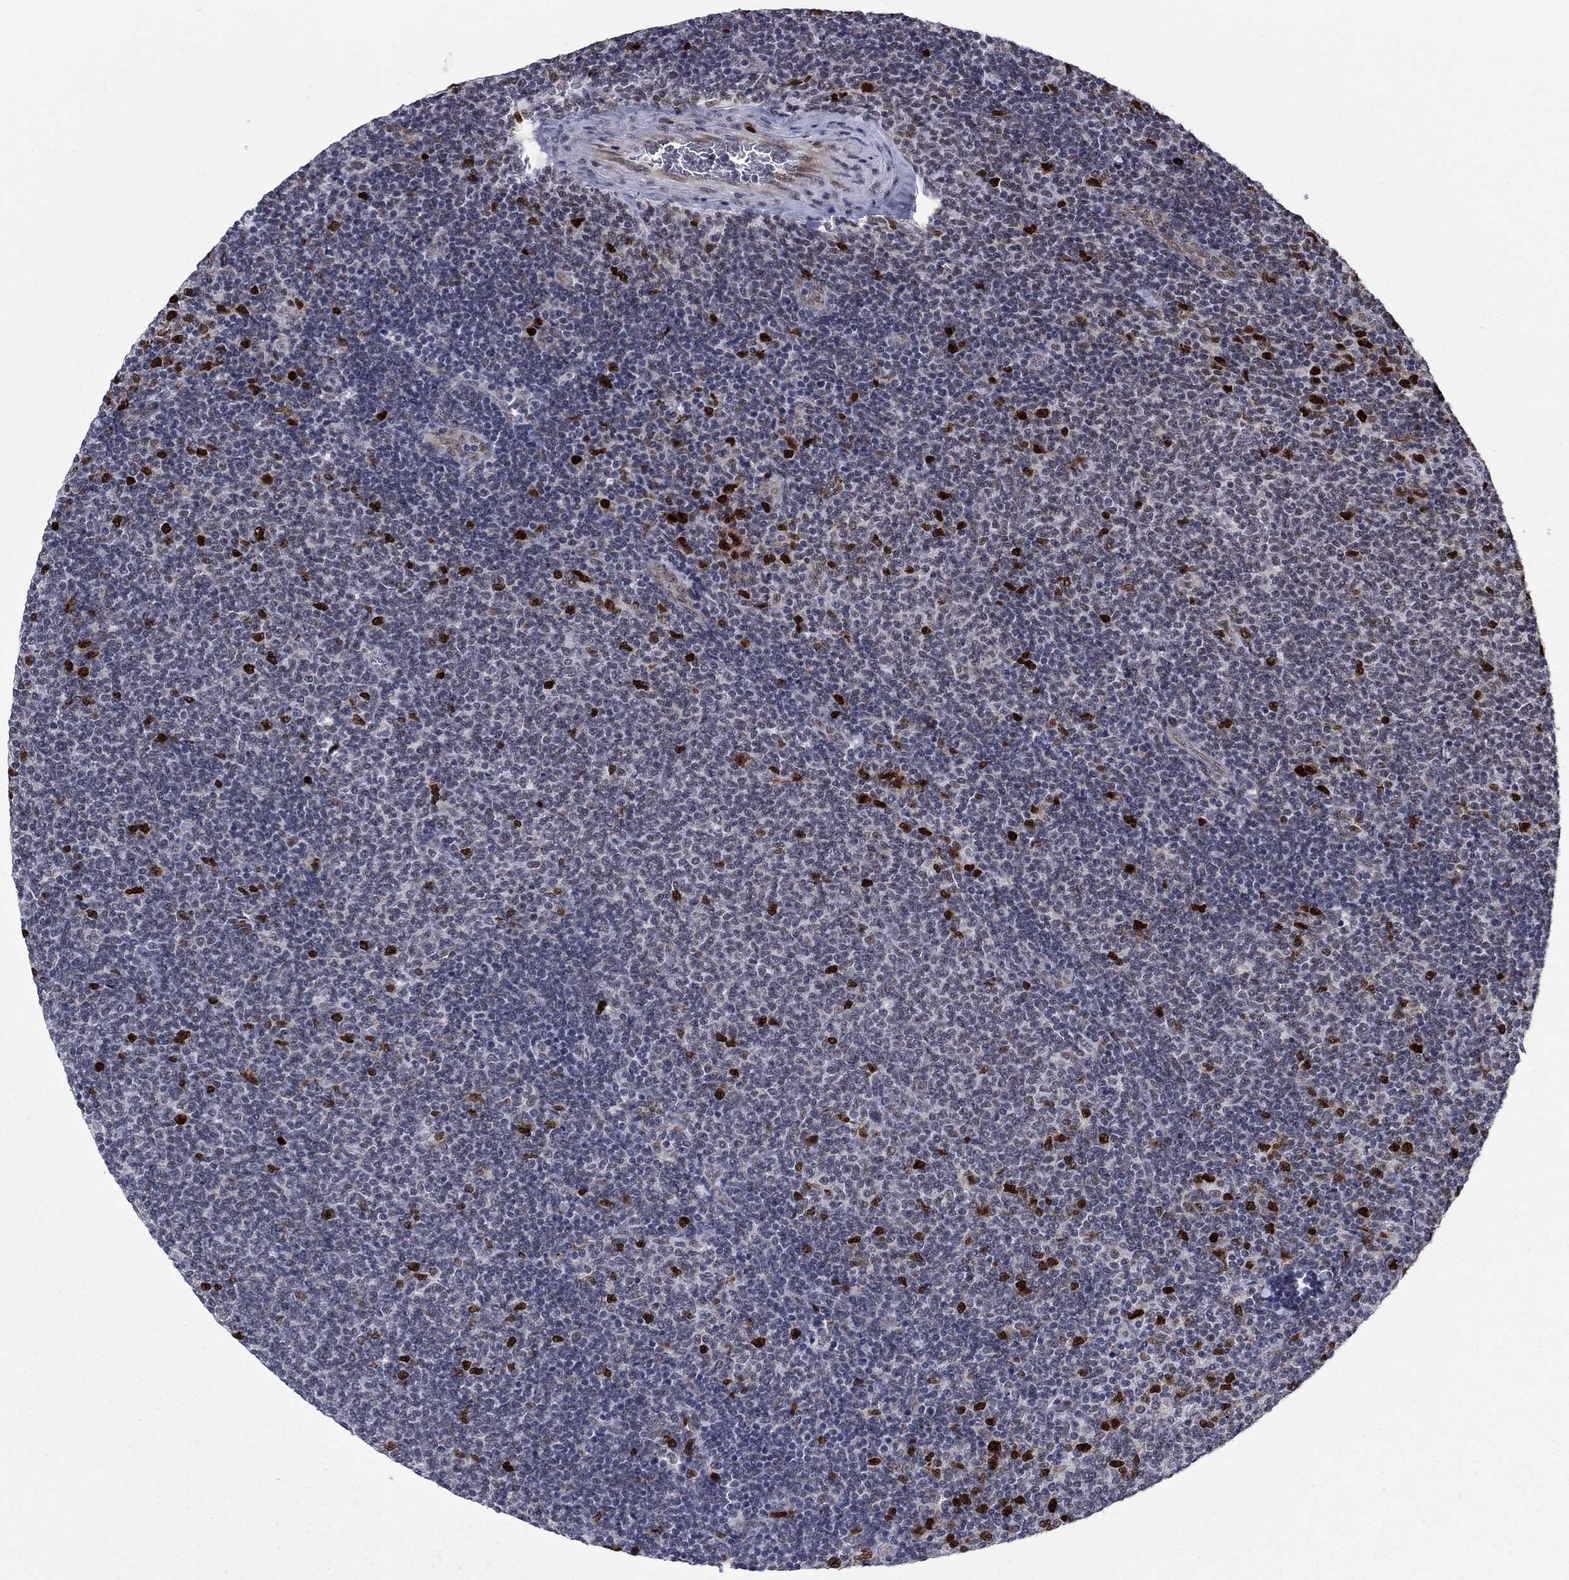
{"staining": {"intensity": "strong", "quantity": "<25%", "location": "nuclear"}, "tissue": "lymphoma", "cell_type": "Tumor cells", "image_type": "cancer", "snomed": [{"axis": "morphology", "description": "Malignant lymphoma, non-Hodgkin's type, Low grade"}, {"axis": "topography", "description": "Lymph node"}], "caption": "This micrograph displays lymphoma stained with immunohistochemistry to label a protein in brown. The nuclear of tumor cells show strong positivity for the protein. Nuclei are counter-stained blue.", "gene": "CDCA5", "patient": {"sex": "male", "age": 52}}